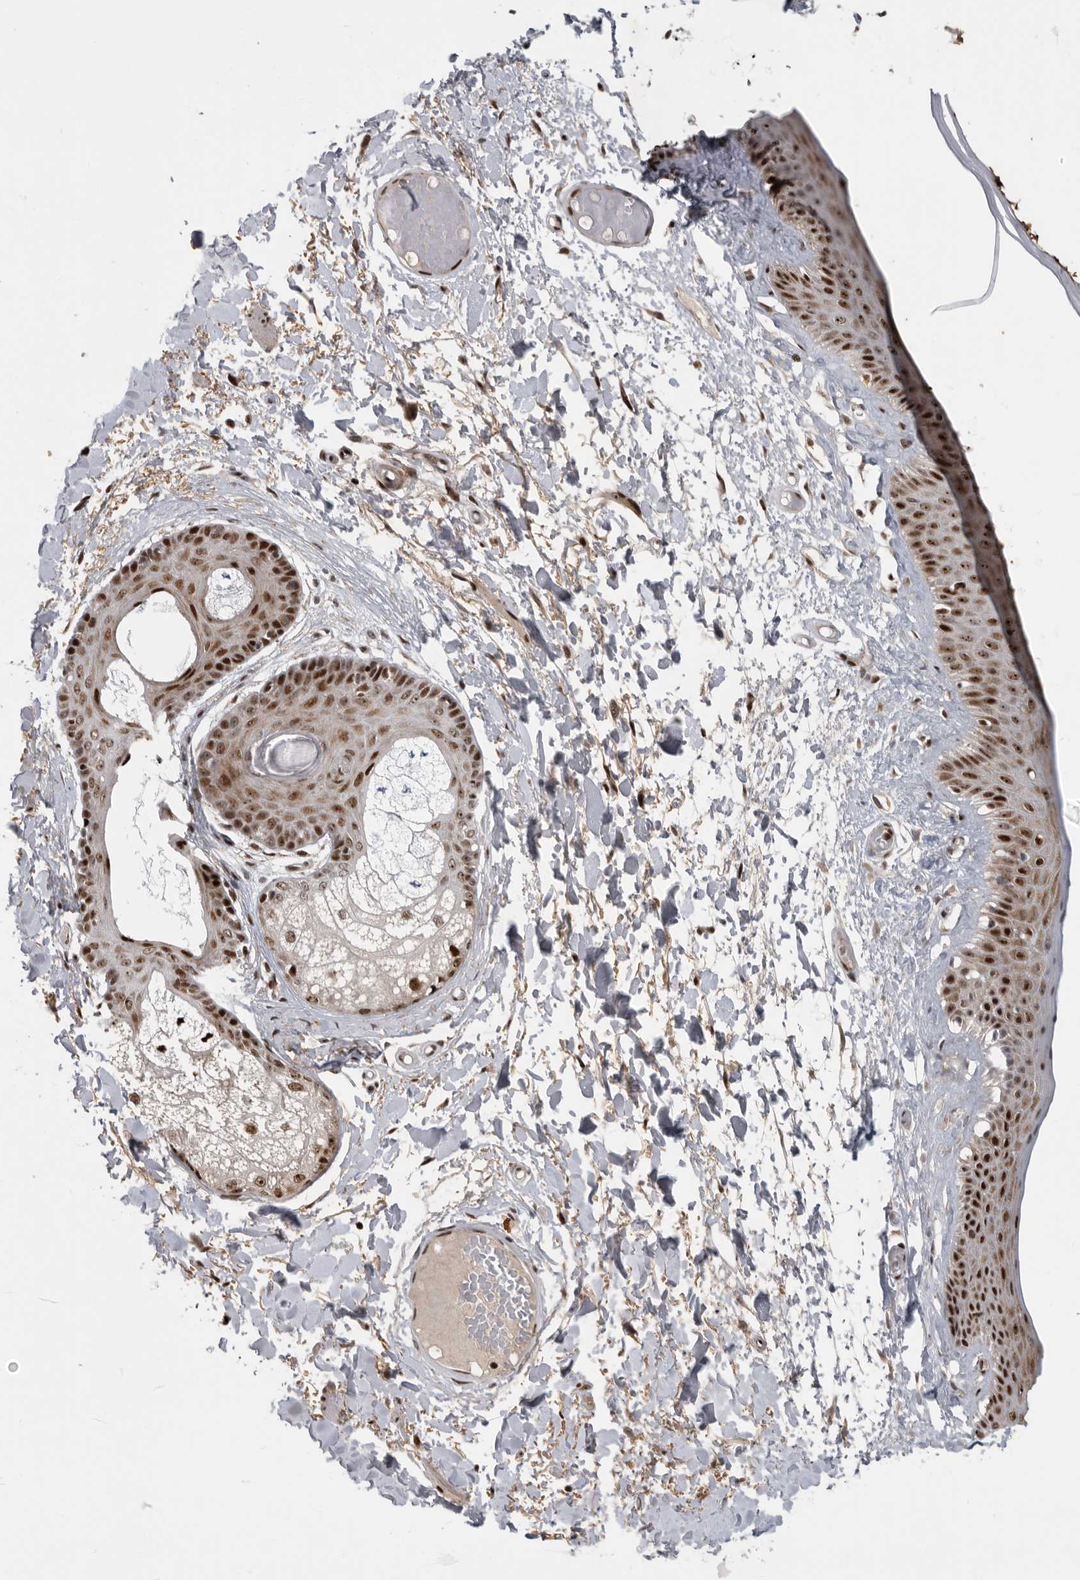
{"staining": {"intensity": "strong", "quantity": "25%-75%", "location": "nuclear"}, "tissue": "skin", "cell_type": "Epidermal cells", "image_type": "normal", "snomed": [{"axis": "morphology", "description": "Normal tissue, NOS"}, {"axis": "topography", "description": "Vulva"}], "caption": "IHC (DAB) staining of benign human skin exhibits strong nuclear protein staining in approximately 25%-75% of epidermal cells.", "gene": "PCMTD1", "patient": {"sex": "female", "age": 73}}